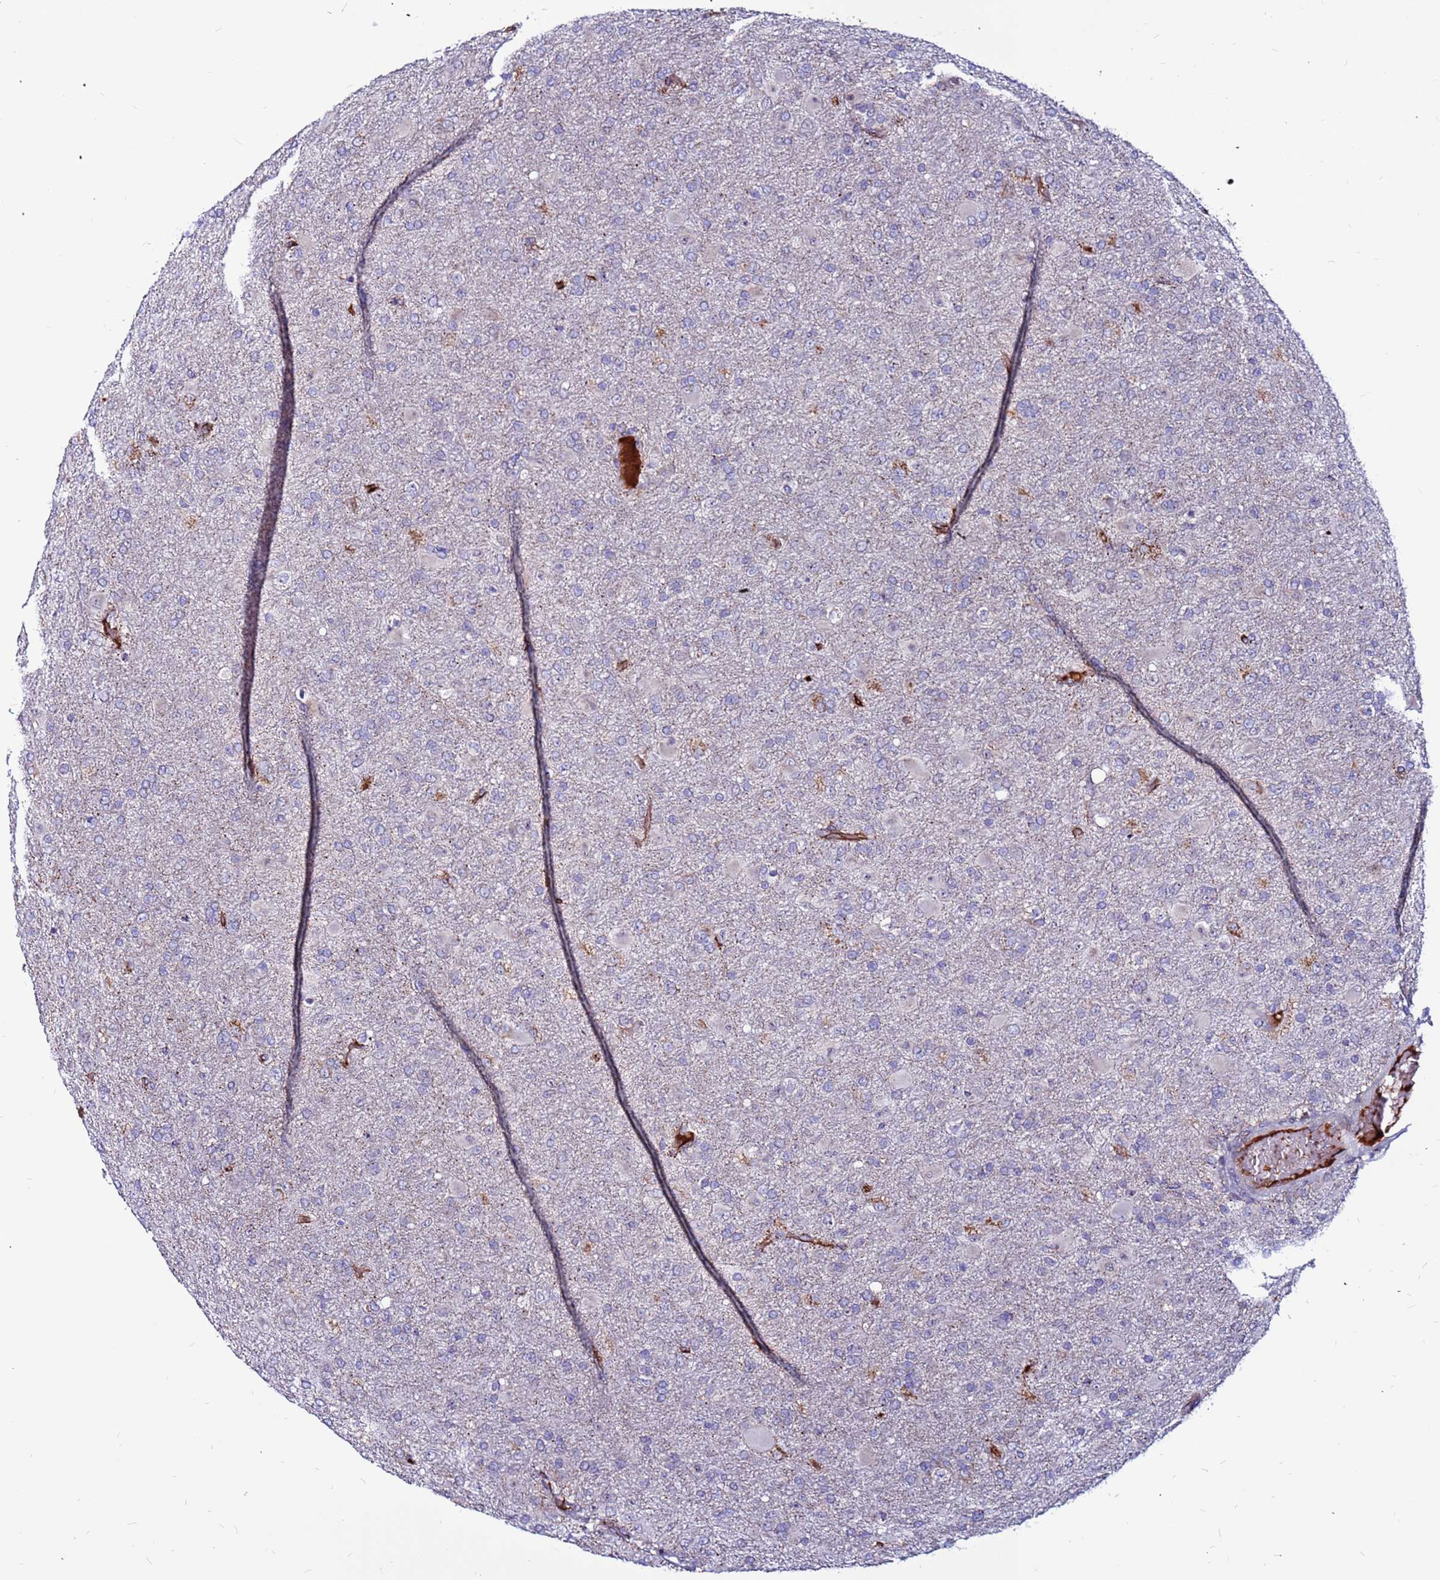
{"staining": {"intensity": "negative", "quantity": "none", "location": "none"}, "tissue": "glioma", "cell_type": "Tumor cells", "image_type": "cancer", "snomed": [{"axis": "morphology", "description": "Glioma, malignant, Low grade"}, {"axis": "topography", "description": "Brain"}], "caption": "Immunohistochemistry of malignant glioma (low-grade) reveals no expression in tumor cells.", "gene": "CCDC71", "patient": {"sex": "male", "age": 65}}